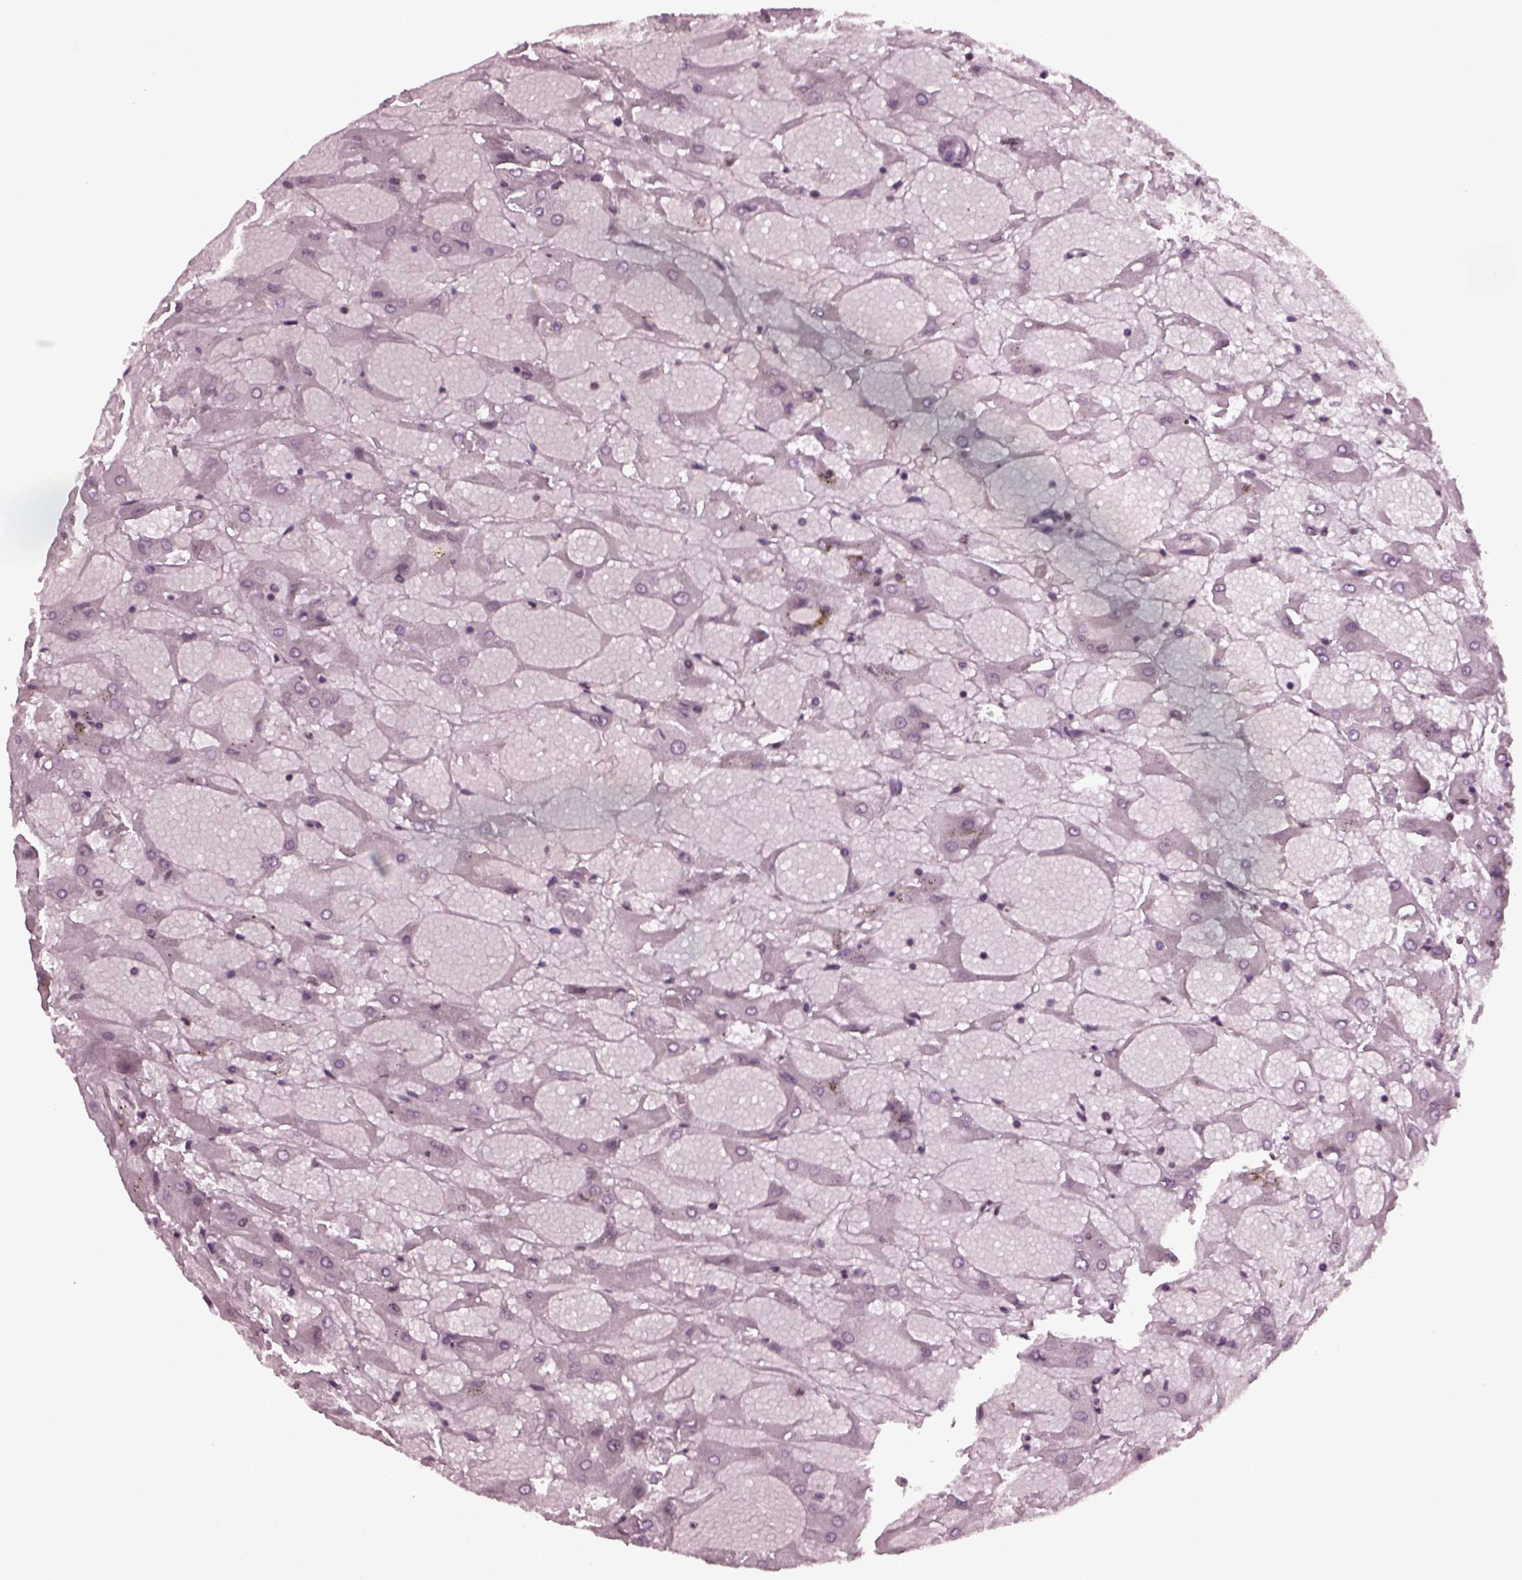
{"staining": {"intensity": "negative", "quantity": "none", "location": "none"}, "tissue": "renal cancer", "cell_type": "Tumor cells", "image_type": "cancer", "snomed": [{"axis": "morphology", "description": "Adenocarcinoma, NOS"}, {"axis": "topography", "description": "Kidney"}], "caption": "Adenocarcinoma (renal) stained for a protein using IHC reveals no staining tumor cells.", "gene": "RUVBL2", "patient": {"sex": "male", "age": 72}}